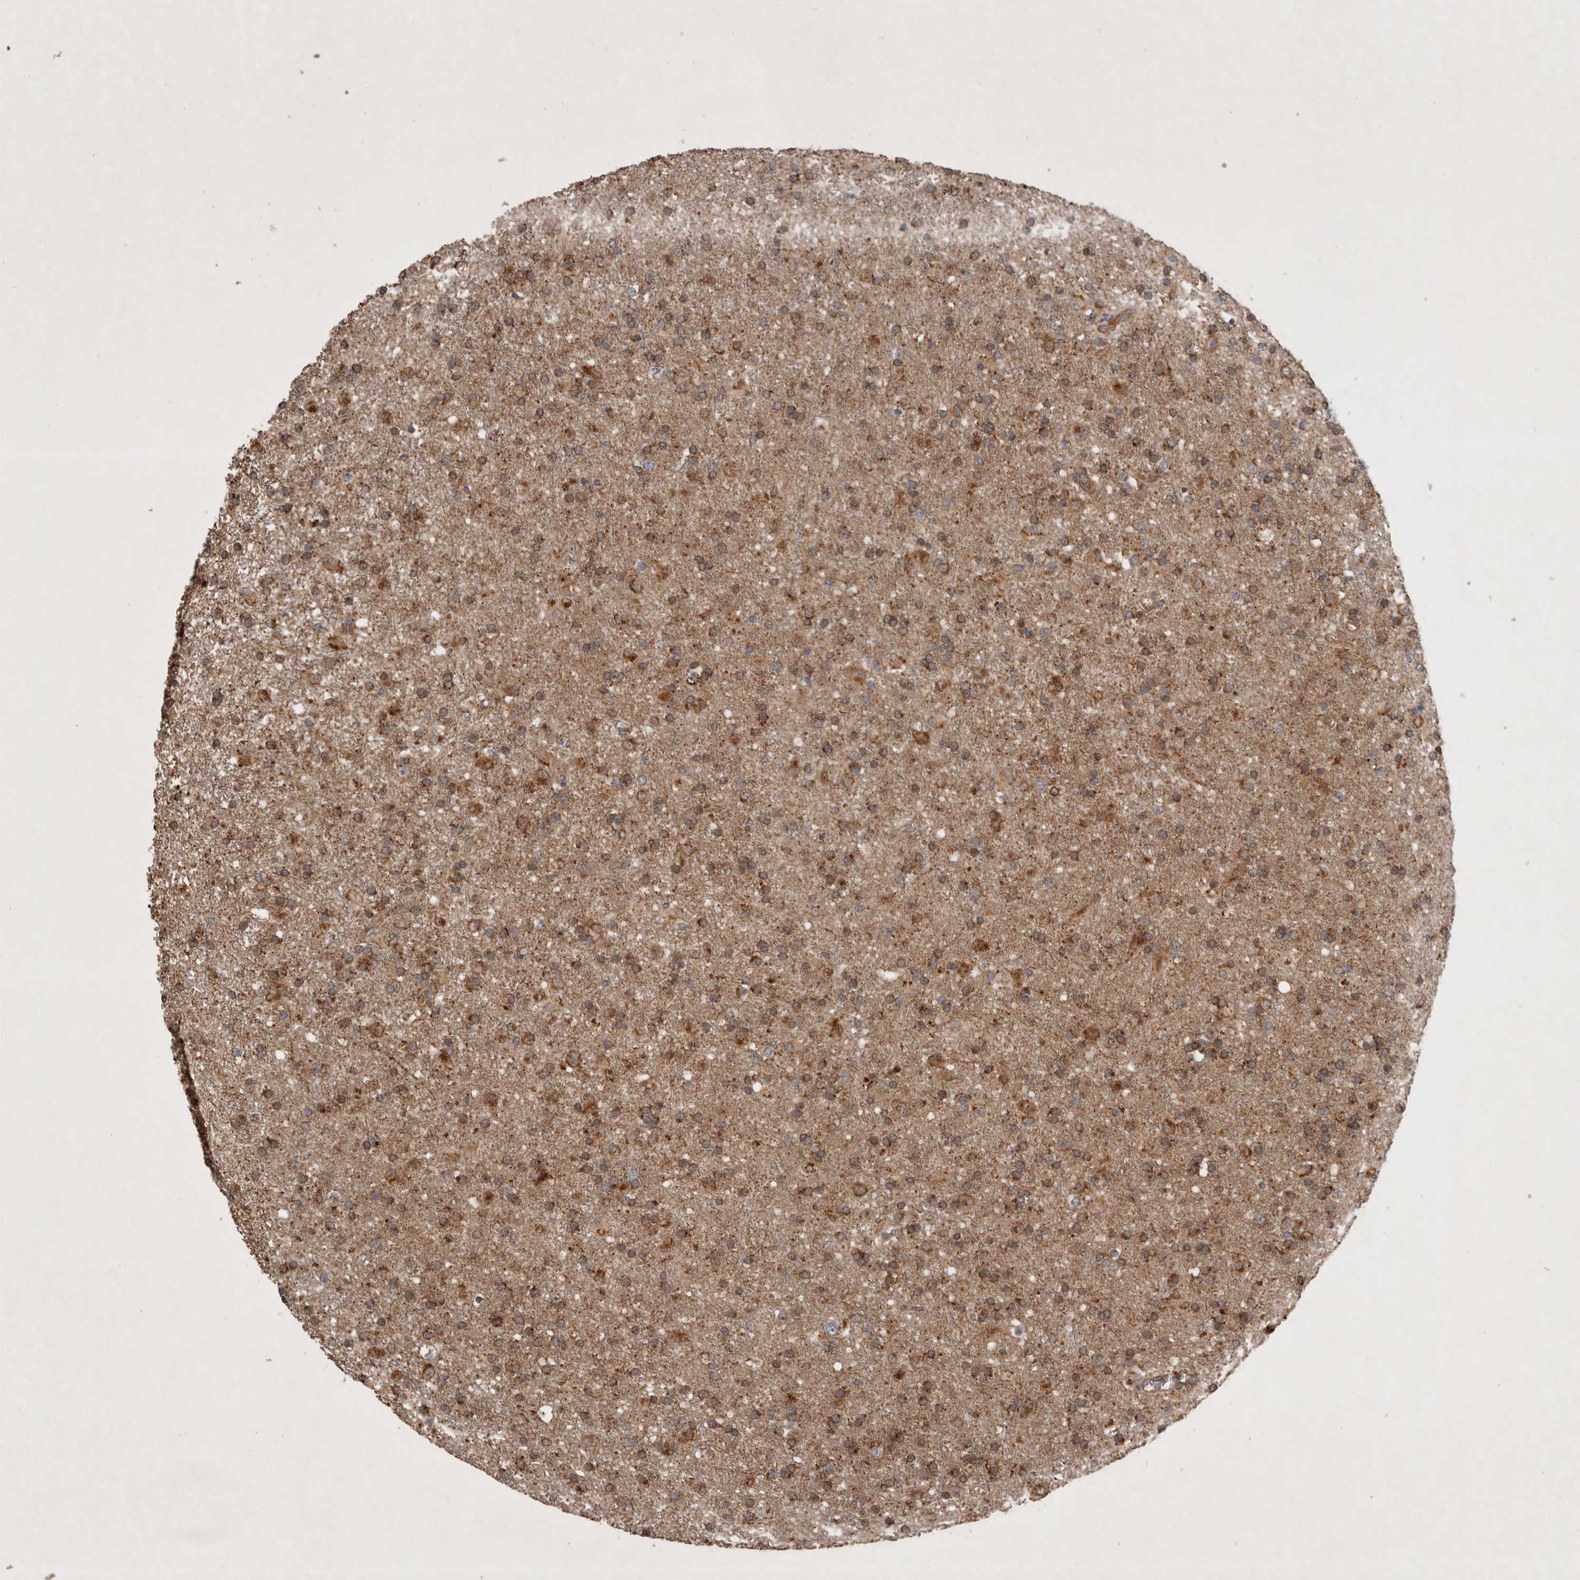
{"staining": {"intensity": "moderate", "quantity": ">75%", "location": "cytoplasmic/membranous"}, "tissue": "glioma", "cell_type": "Tumor cells", "image_type": "cancer", "snomed": [{"axis": "morphology", "description": "Glioma, malignant, Low grade"}, {"axis": "topography", "description": "Brain"}], "caption": "Human malignant glioma (low-grade) stained with a protein marker demonstrates moderate staining in tumor cells.", "gene": "SERAC1", "patient": {"sex": "male", "age": 65}}